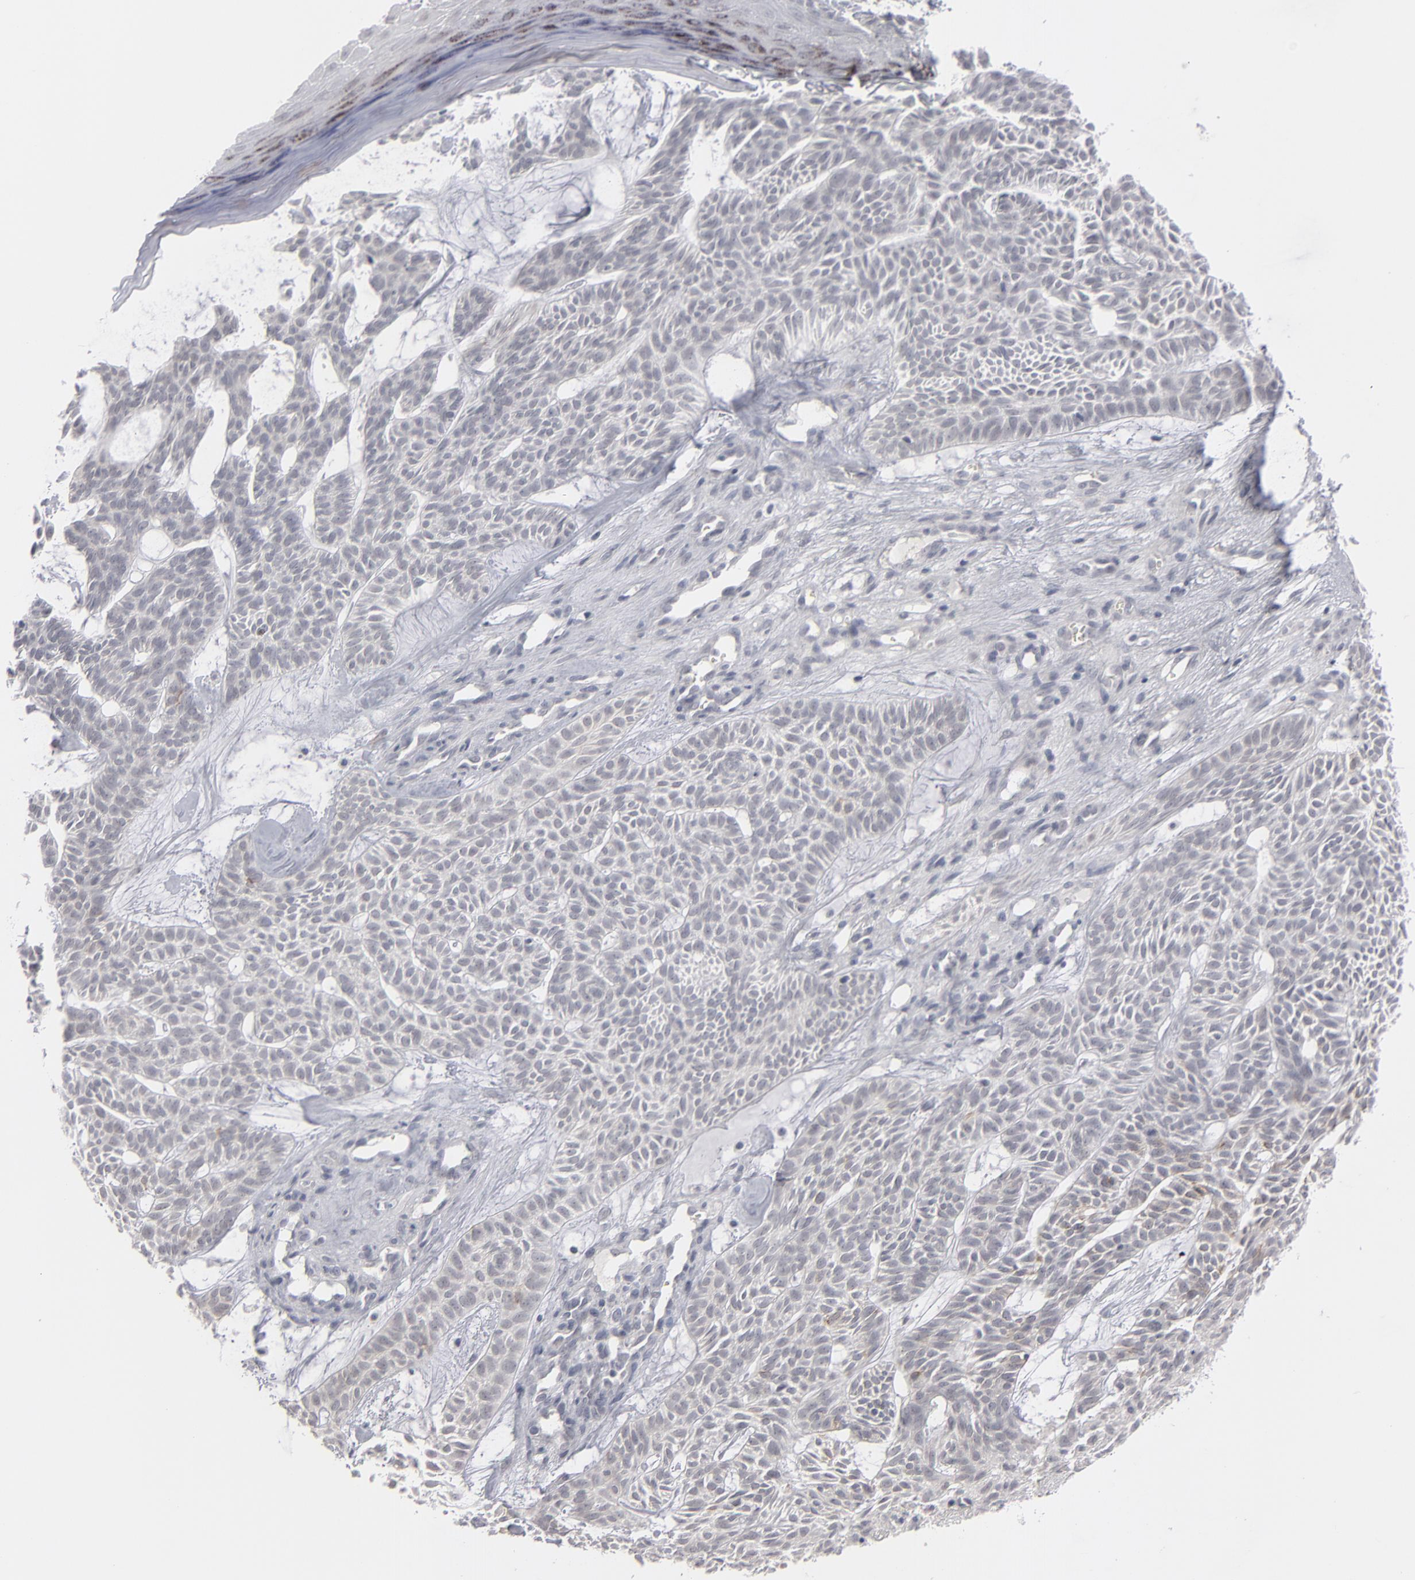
{"staining": {"intensity": "negative", "quantity": "none", "location": "none"}, "tissue": "skin cancer", "cell_type": "Tumor cells", "image_type": "cancer", "snomed": [{"axis": "morphology", "description": "Basal cell carcinoma"}, {"axis": "topography", "description": "Skin"}], "caption": "An immunohistochemistry histopathology image of skin basal cell carcinoma is shown. There is no staining in tumor cells of skin basal cell carcinoma.", "gene": "KIAA1210", "patient": {"sex": "male", "age": 75}}